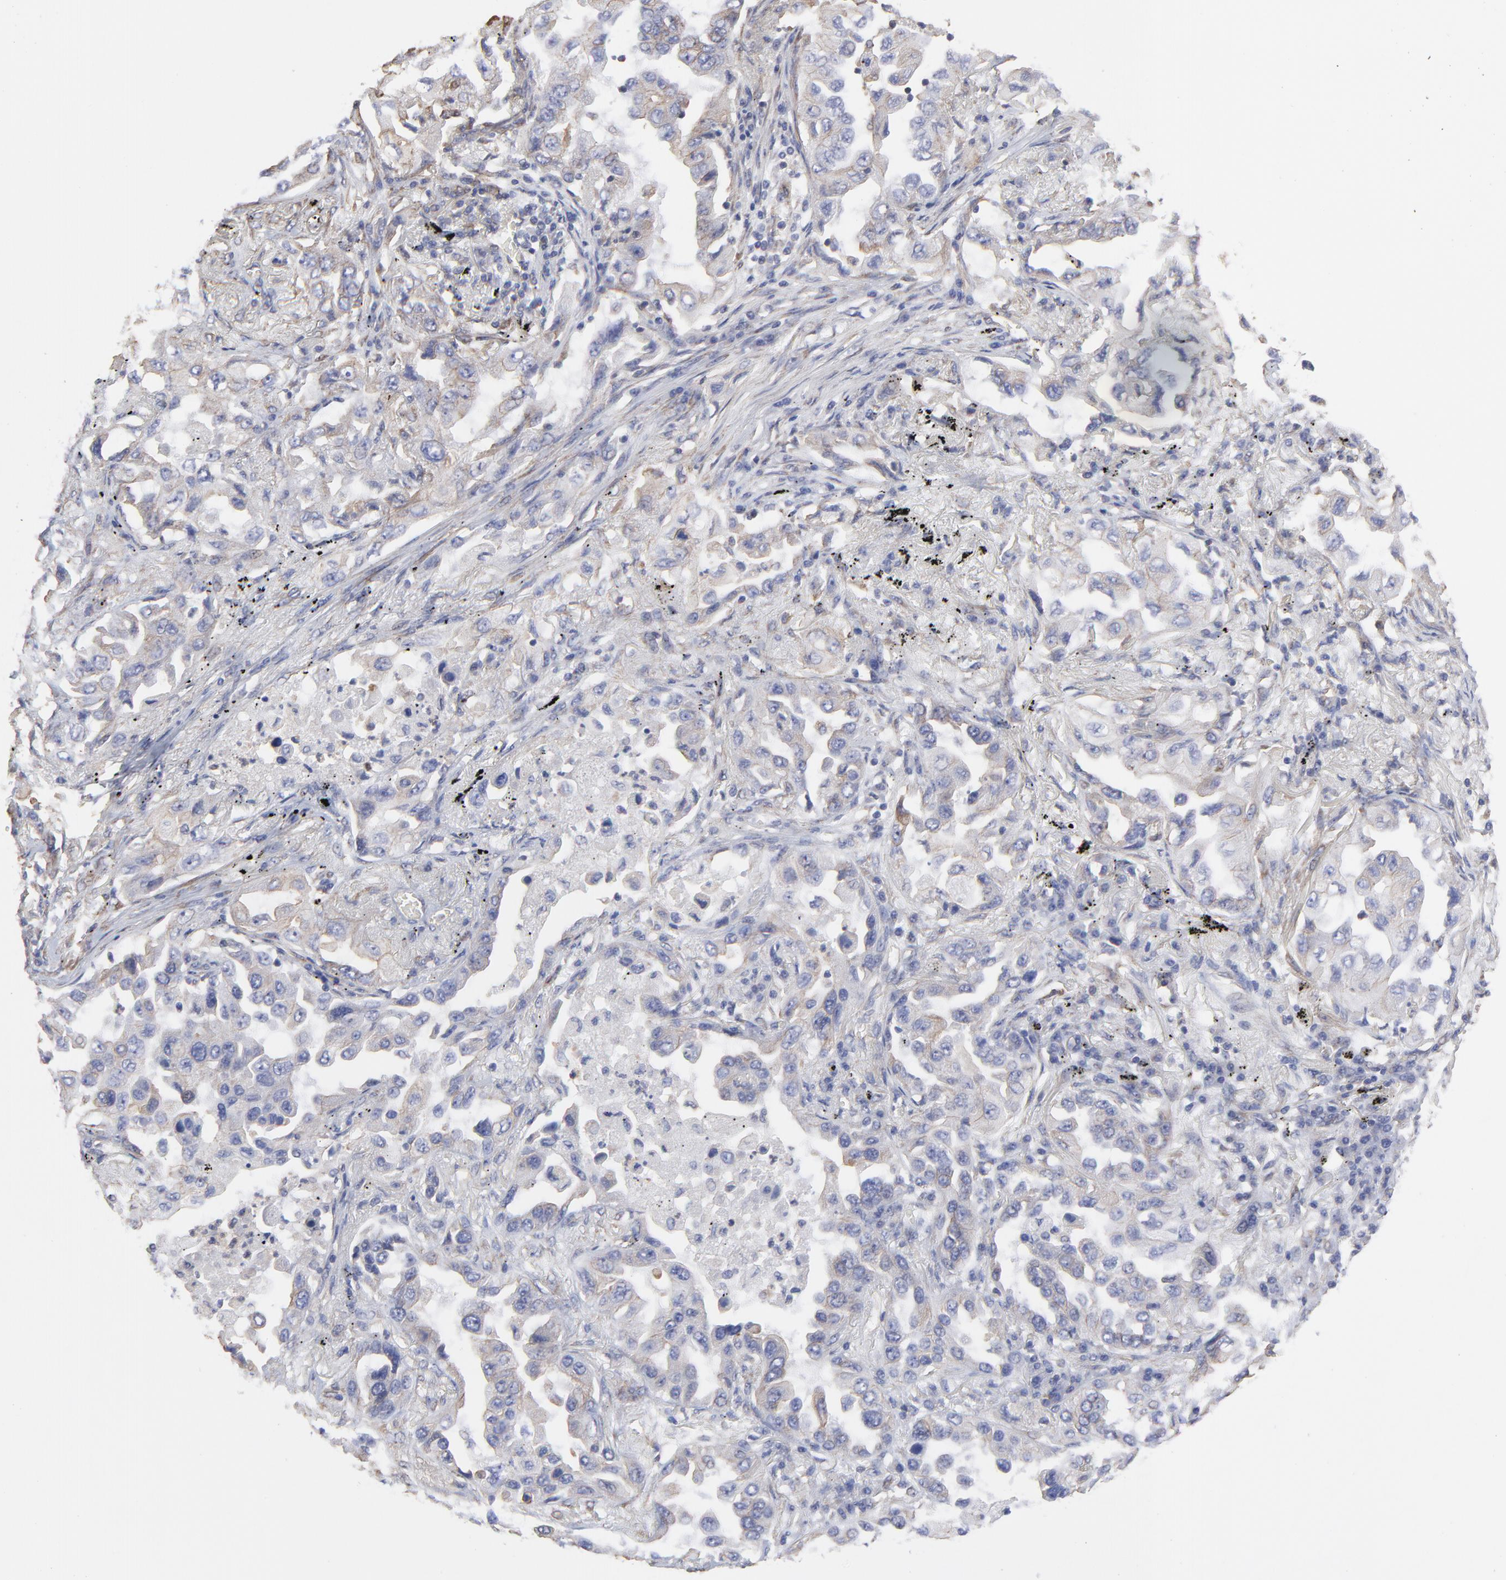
{"staining": {"intensity": "weak", "quantity": "25%-75%", "location": "cytoplasmic/membranous"}, "tissue": "lung cancer", "cell_type": "Tumor cells", "image_type": "cancer", "snomed": [{"axis": "morphology", "description": "Adenocarcinoma, NOS"}, {"axis": "topography", "description": "Lung"}], "caption": "This photomicrograph reveals immunohistochemistry (IHC) staining of human lung cancer, with low weak cytoplasmic/membranous staining in approximately 25%-75% of tumor cells.", "gene": "LRCH2", "patient": {"sex": "female", "age": 65}}